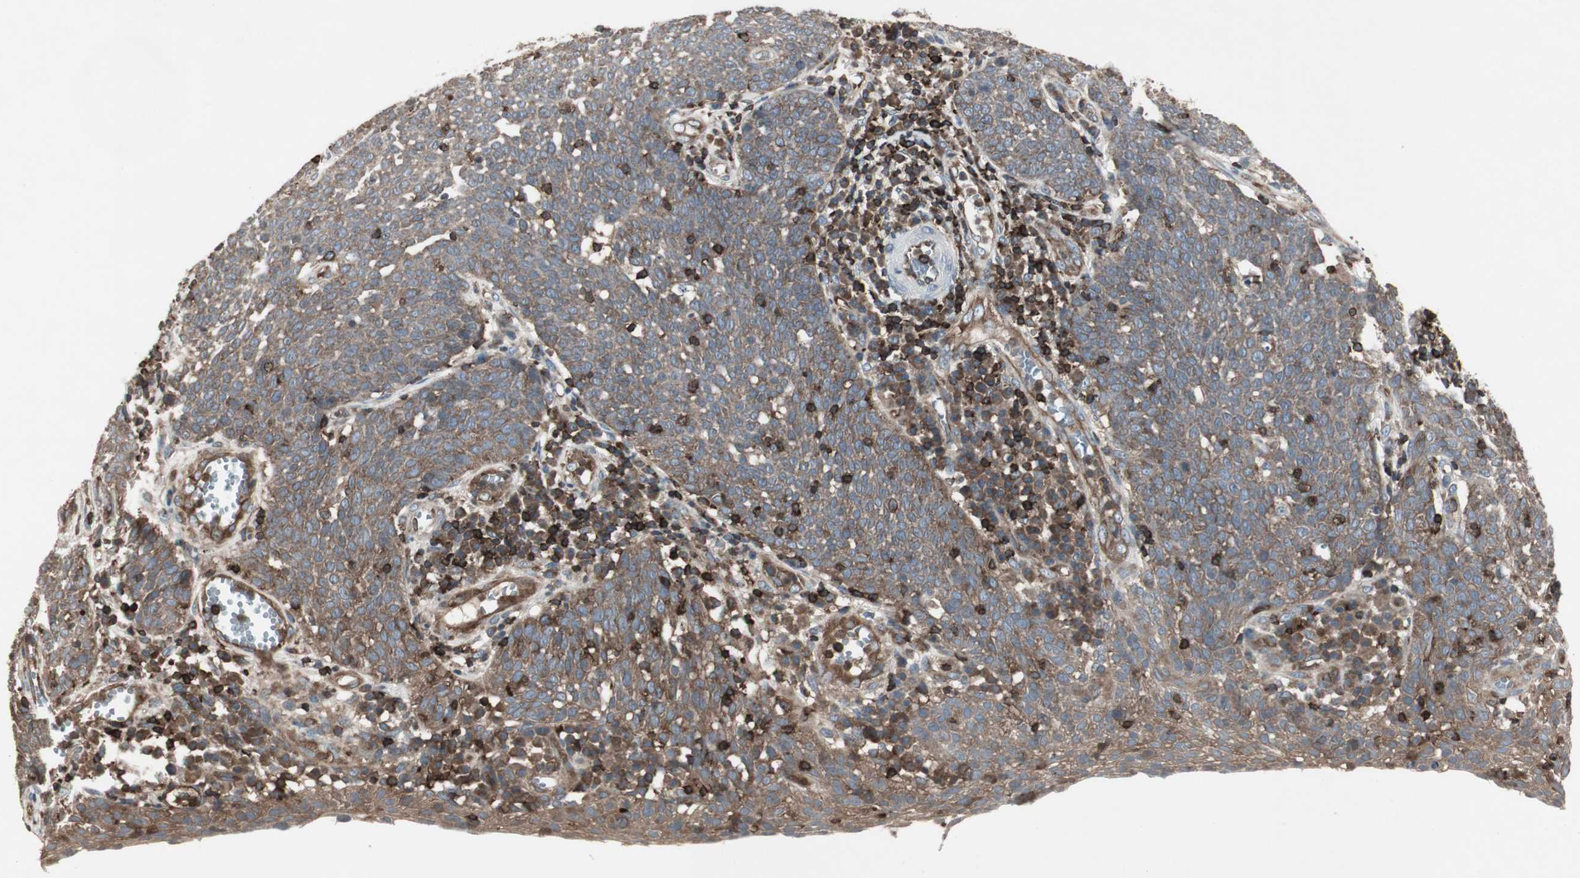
{"staining": {"intensity": "weak", "quantity": ">75%", "location": "cytoplasmic/membranous"}, "tissue": "cervical cancer", "cell_type": "Tumor cells", "image_type": "cancer", "snomed": [{"axis": "morphology", "description": "Squamous cell carcinoma, NOS"}, {"axis": "topography", "description": "Cervix"}], "caption": "Immunohistochemistry image of neoplastic tissue: human squamous cell carcinoma (cervical) stained using IHC reveals low levels of weak protein expression localized specifically in the cytoplasmic/membranous of tumor cells, appearing as a cytoplasmic/membranous brown color.", "gene": "ARHGEF1", "patient": {"sex": "female", "age": 34}}